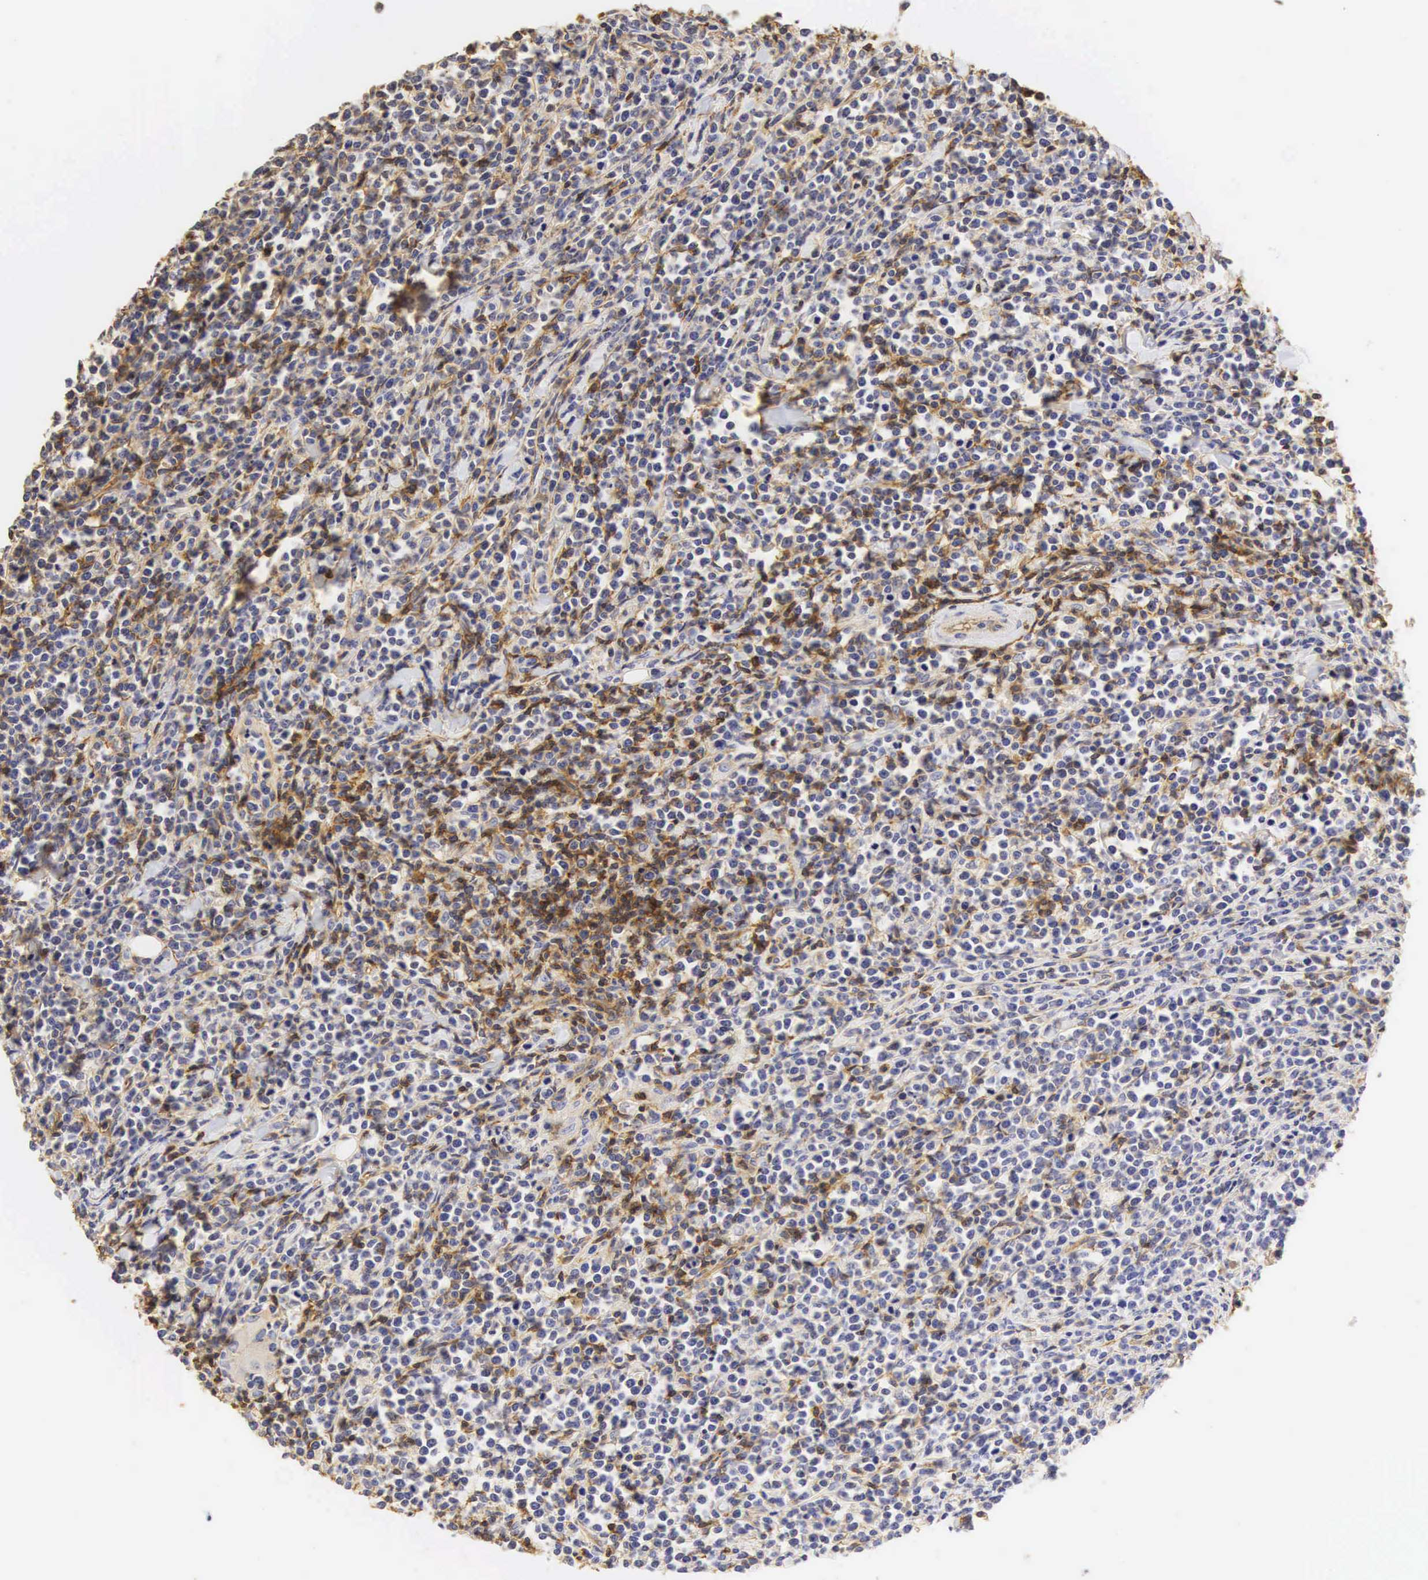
{"staining": {"intensity": "moderate", "quantity": "<25%", "location": "cytoplasmic/membranous"}, "tissue": "lymphoma", "cell_type": "Tumor cells", "image_type": "cancer", "snomed": [{"axis": "morphology", "description": "Malignant lymphoma, non-Hodgkin's type, High grade"}, {"axis": "topography", "description": "Small intestine"}, {"axis": "topography", "description": "Colon"}], "caption": "Immunohistochemistry (IHC) micrograph of neoplastic tissue: human malignant lymphoma, non-Hodgkin's type (high-grade) stained using immunohistochemistry (IHC) demonstrates low levels of moderate protein expression localized specifically in the cytoplasmic/membranous of tumor cells, appearing as a cytoplasmic/membranous brown color.", "gene": "CD99", "patient": {"sex": "male", "age": 8}}